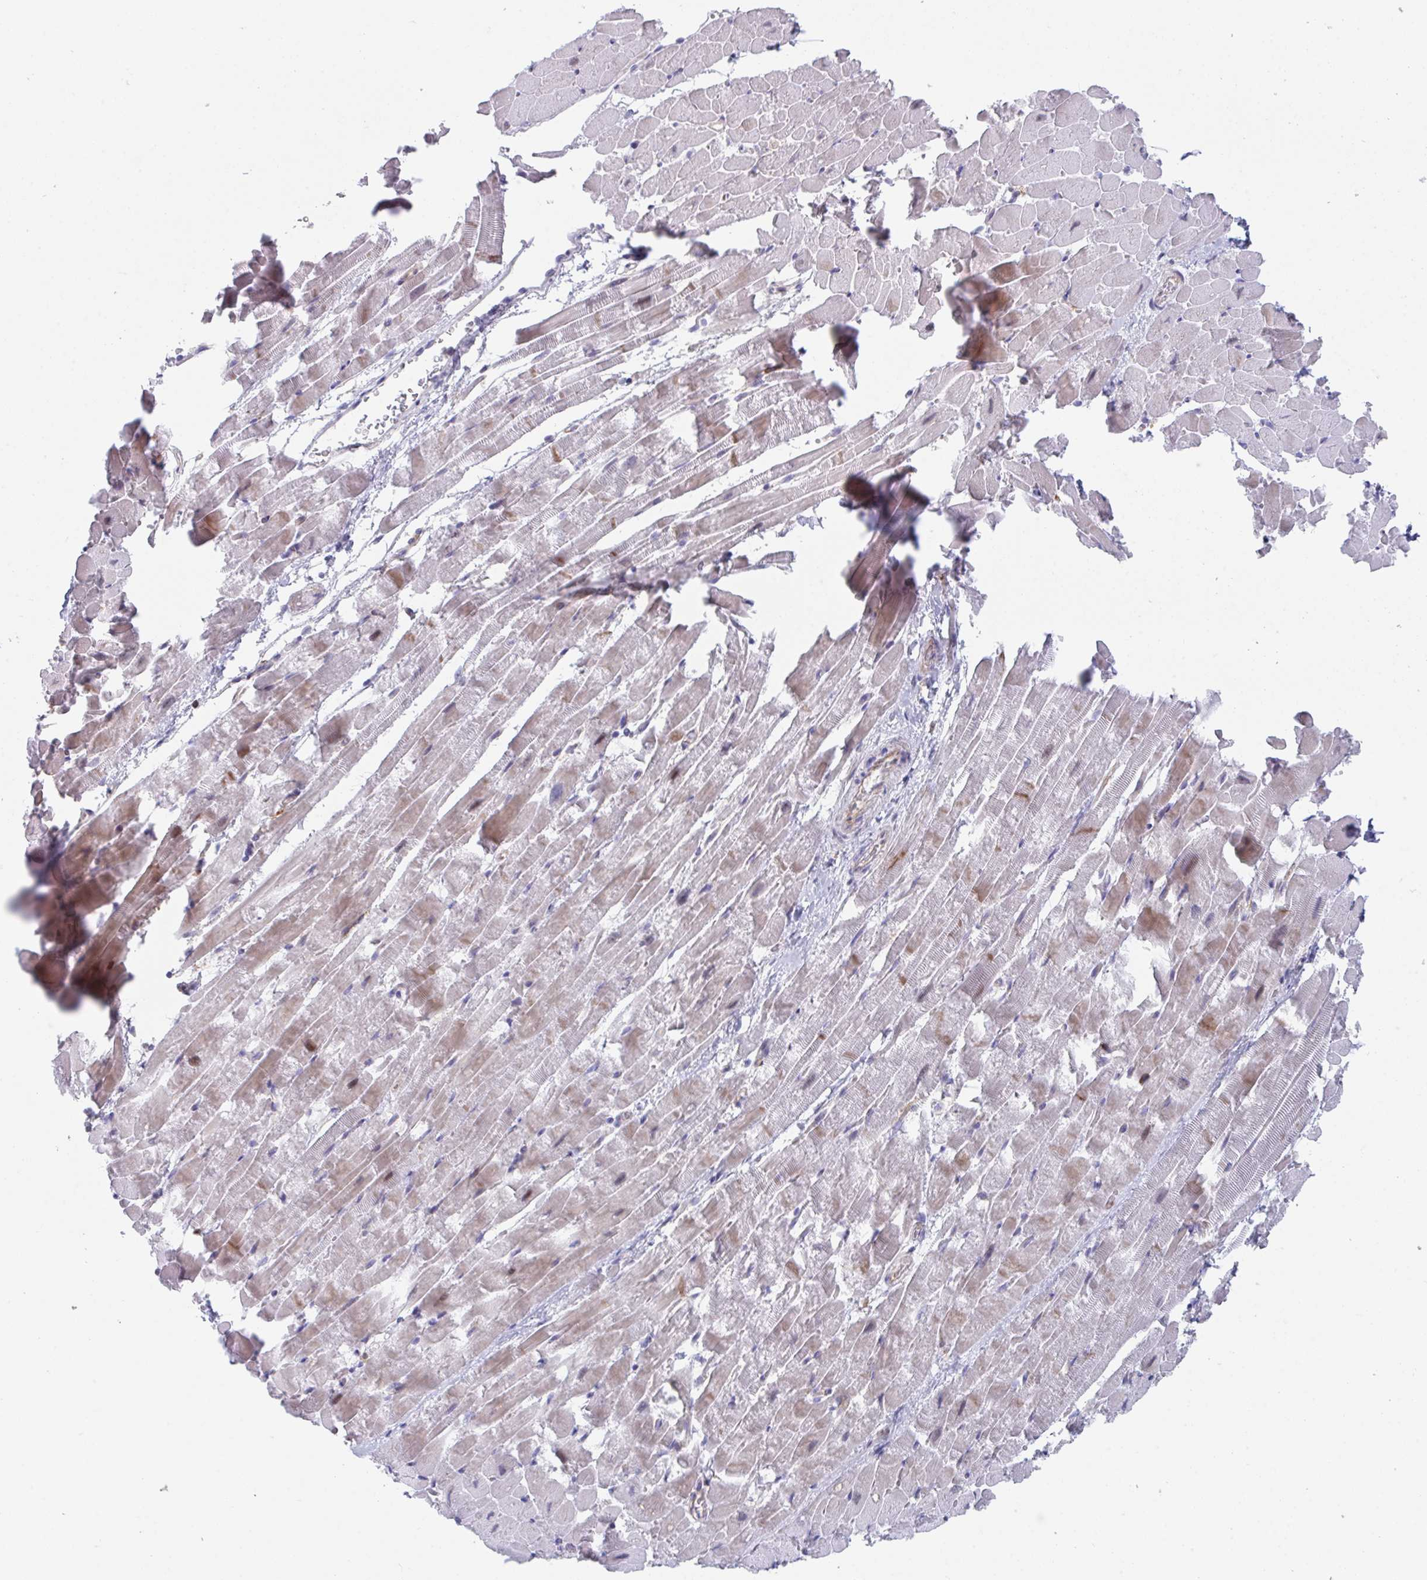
{"staining": {"intensity": "weak", "quantity": "25%-75%", "location": "cytoplasmic/membranous"}, "tissue": "heart muscle", "cell_type": "Cardiomyocytes", "image_type": "normal", "snomed": [{"axis": "morphology", "description": "Normal tissue, NOS"}, {"axis": "topography", "description": "Heart"}], "caption": "Protein staining of benign heart muscle shows weak cytoplasmic/membranous positivity in about 25%-75% of cardiomyocytes. (Stains: DAB (3,3'-diaminobenzidine) in brown, nuclei in blue, Microscopy: brightfield microscopy at high magnification).", "gene": "DISP2", "patient": {"sex": "male", "age": 37}}